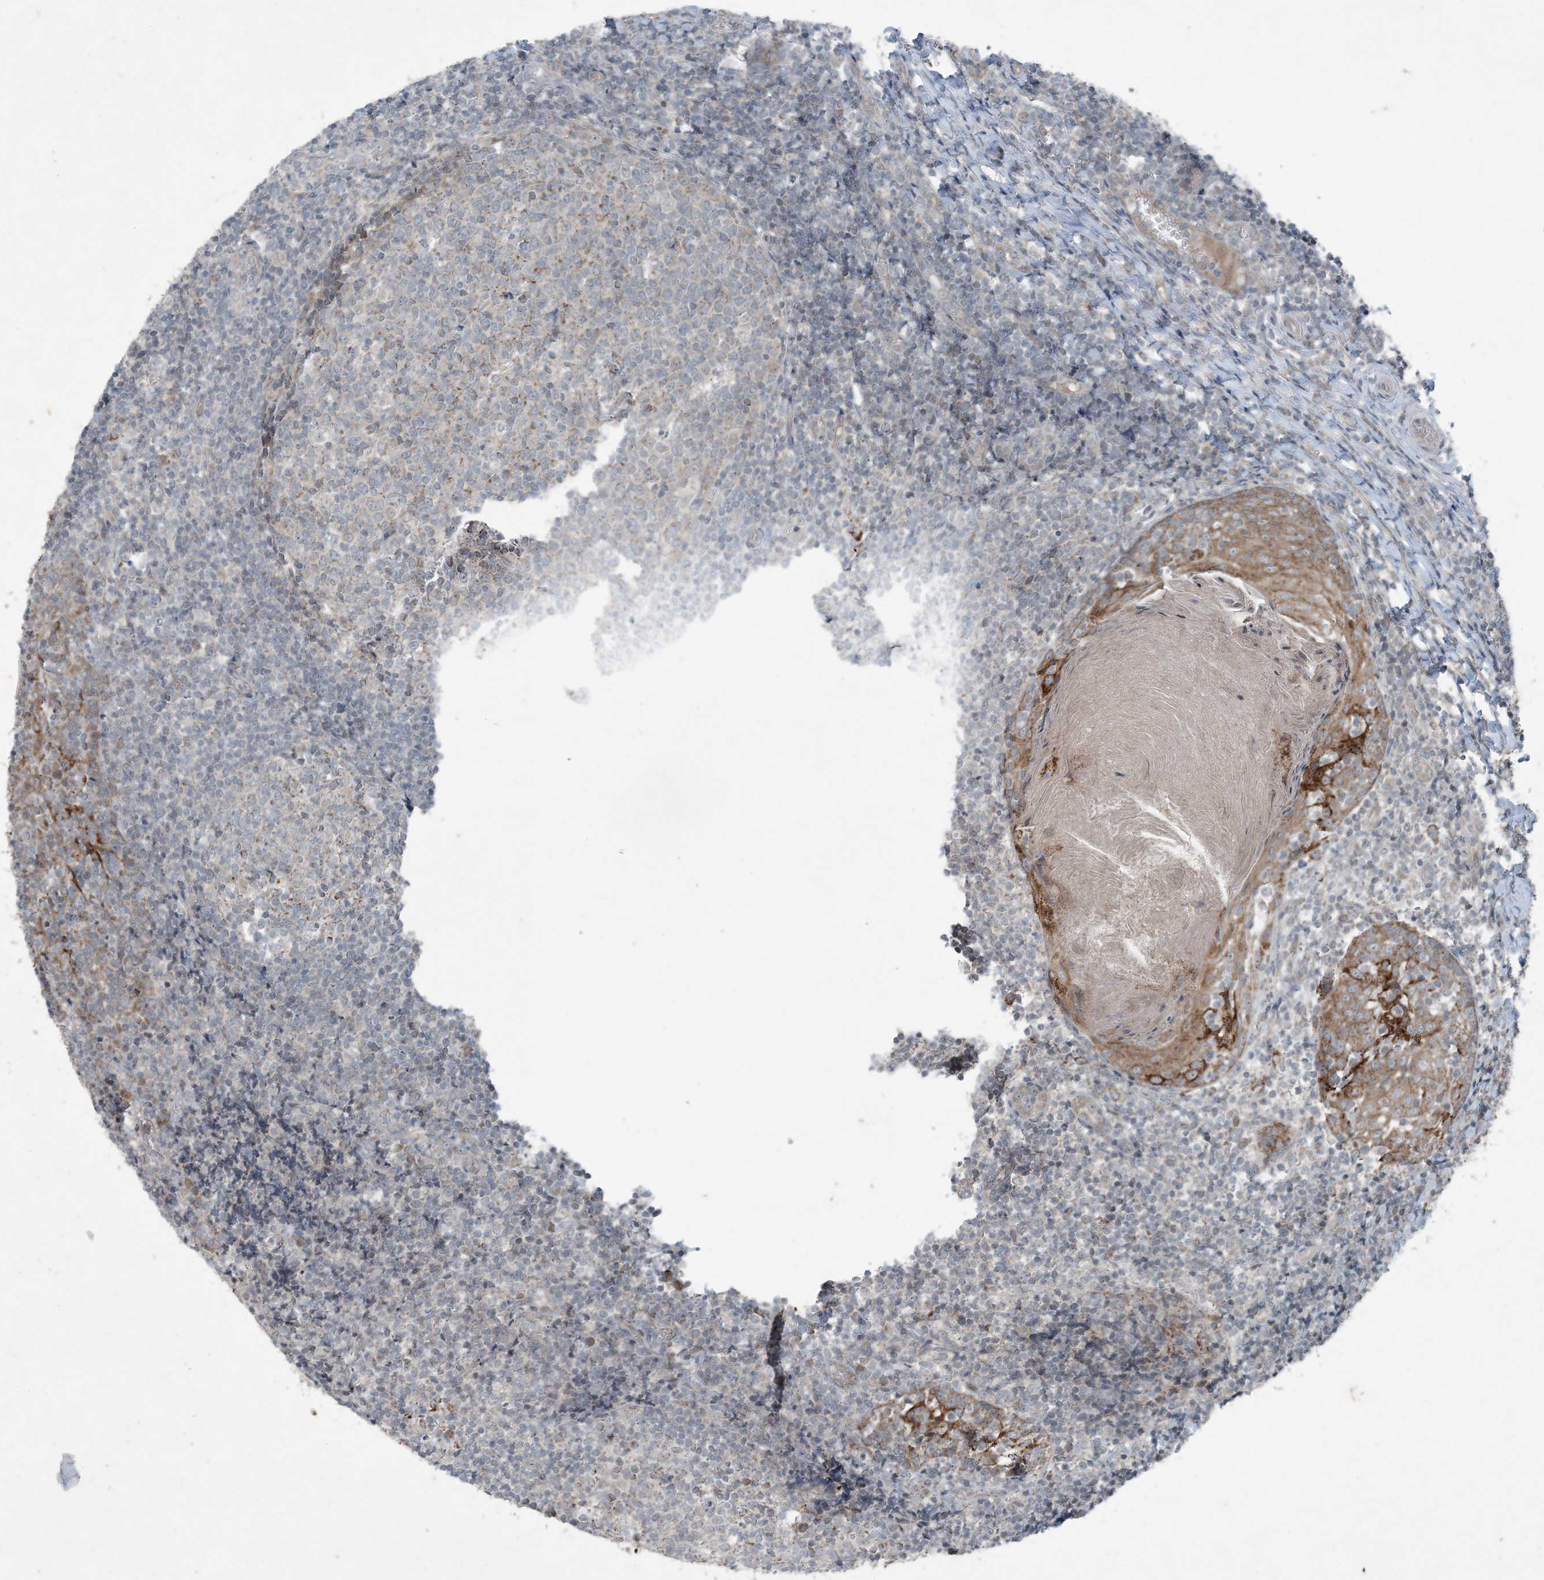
{"staining": {"intensity": "weak", "quantity": "<25%", "location": "cytoplasmic/membranous"}, "tissue": "tonsil", "cell_type": "Germinal center cells", "image_type": "normal", "snomed": [{"axis": "morphology", "description": "Normal tissue, NOS"}, {"axis": "topography", "description": "Tonsil"}], "caption": "Histopathology image shows no protein staining in germinal center cells of benign tonsil.", "gene": "PC", "patient": {"sex": "female", "age": 19}}